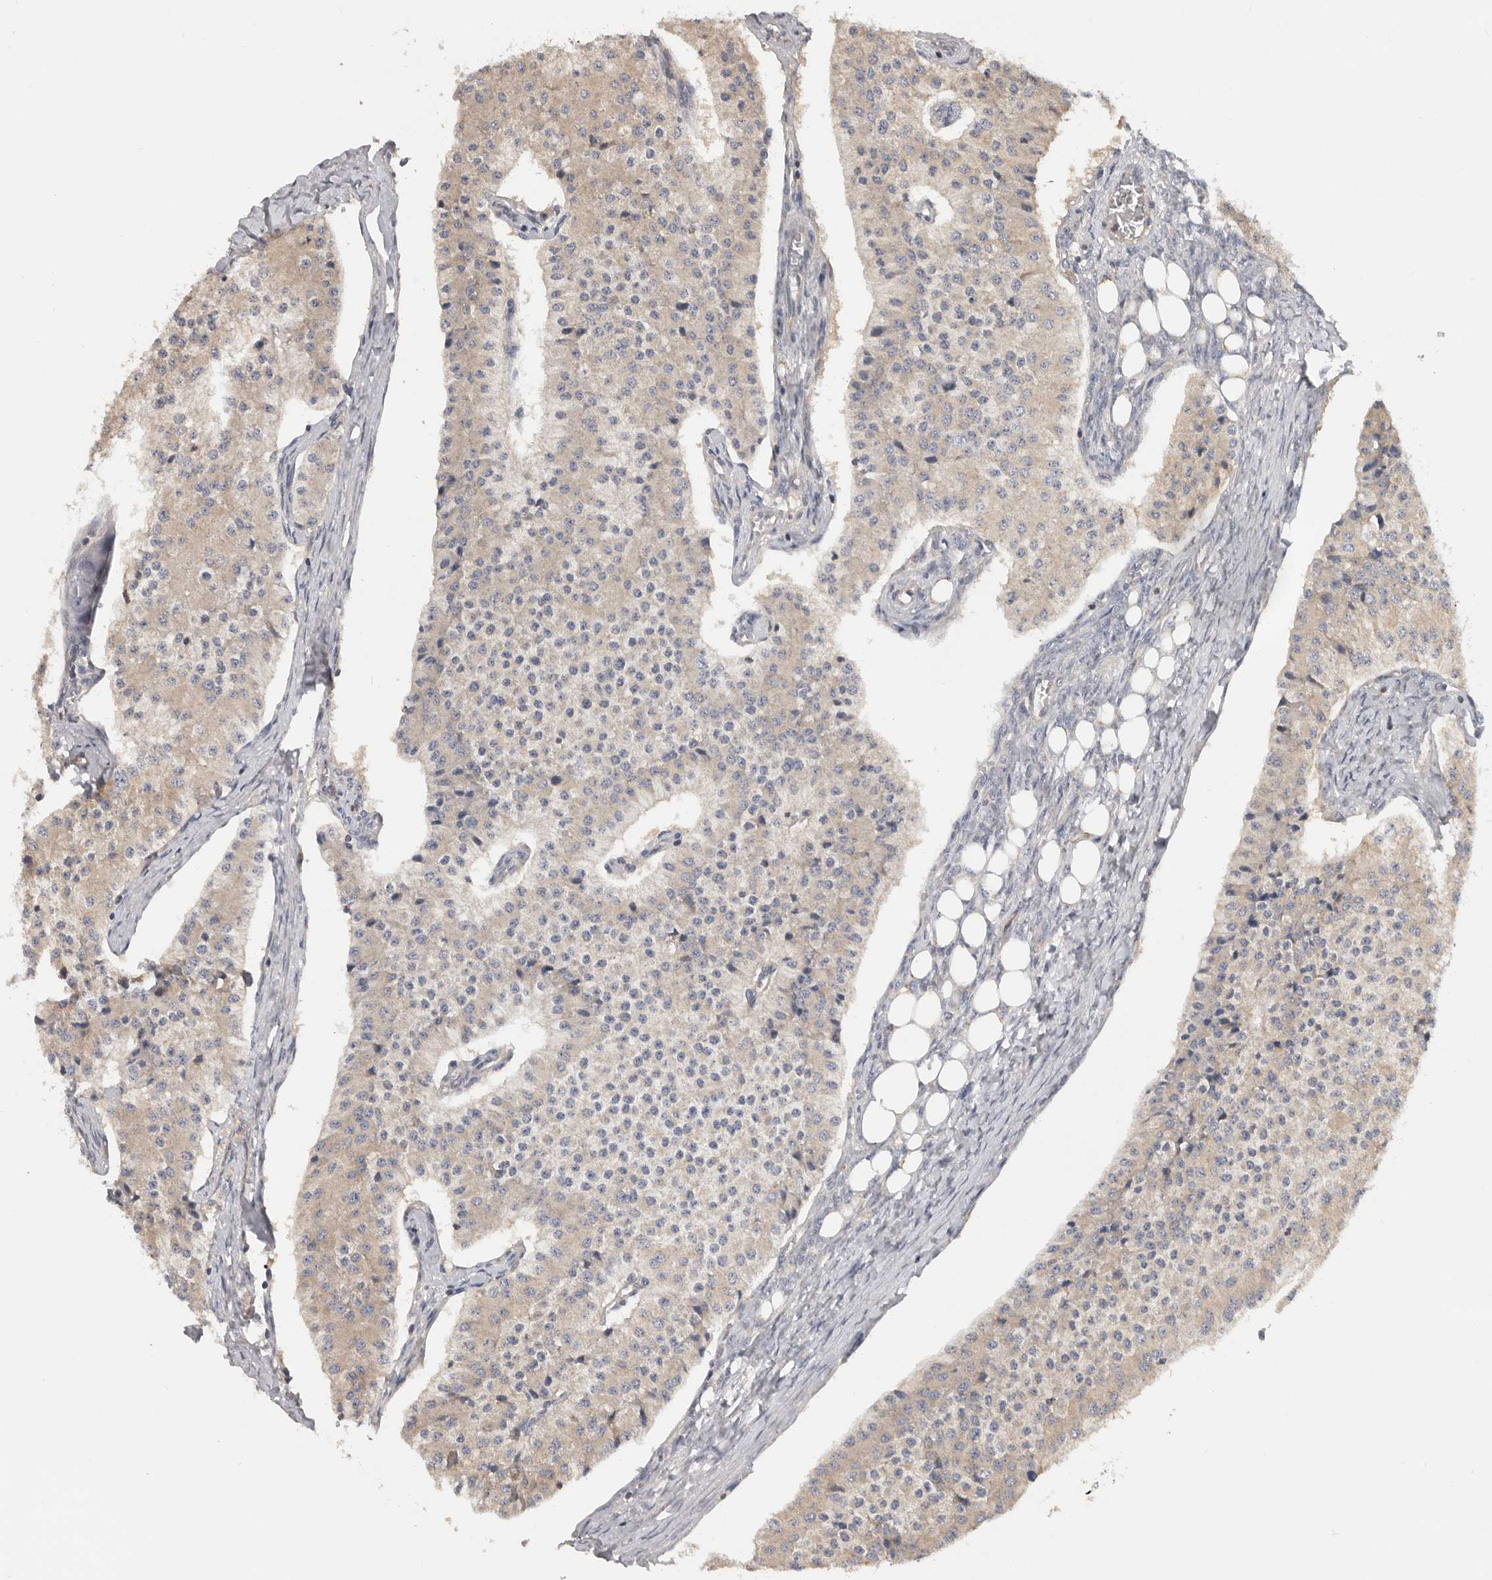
{"staining": {"intensity": "moderate", "quantity": "25%-75%", "location": "cytoplasmic/membranous"}, "tissue": "carcinoid", "cell_type": "Tumor cells", "image_type": "cancer", "snomed": [{"axis": "morphology", "description": "Carcinoid, malignant, NOS"}, {"axis": "topography", "description": "Colon"}], "caption": "Immunohistochemical staining of human malignant carcinoid exhibits medium levels of moderate cytoplasmic/membranous staining in approximately 25%-75% of tumor cells.", "gene": "PPP1R42", "patient": {"sex": "female", "age": 52}}